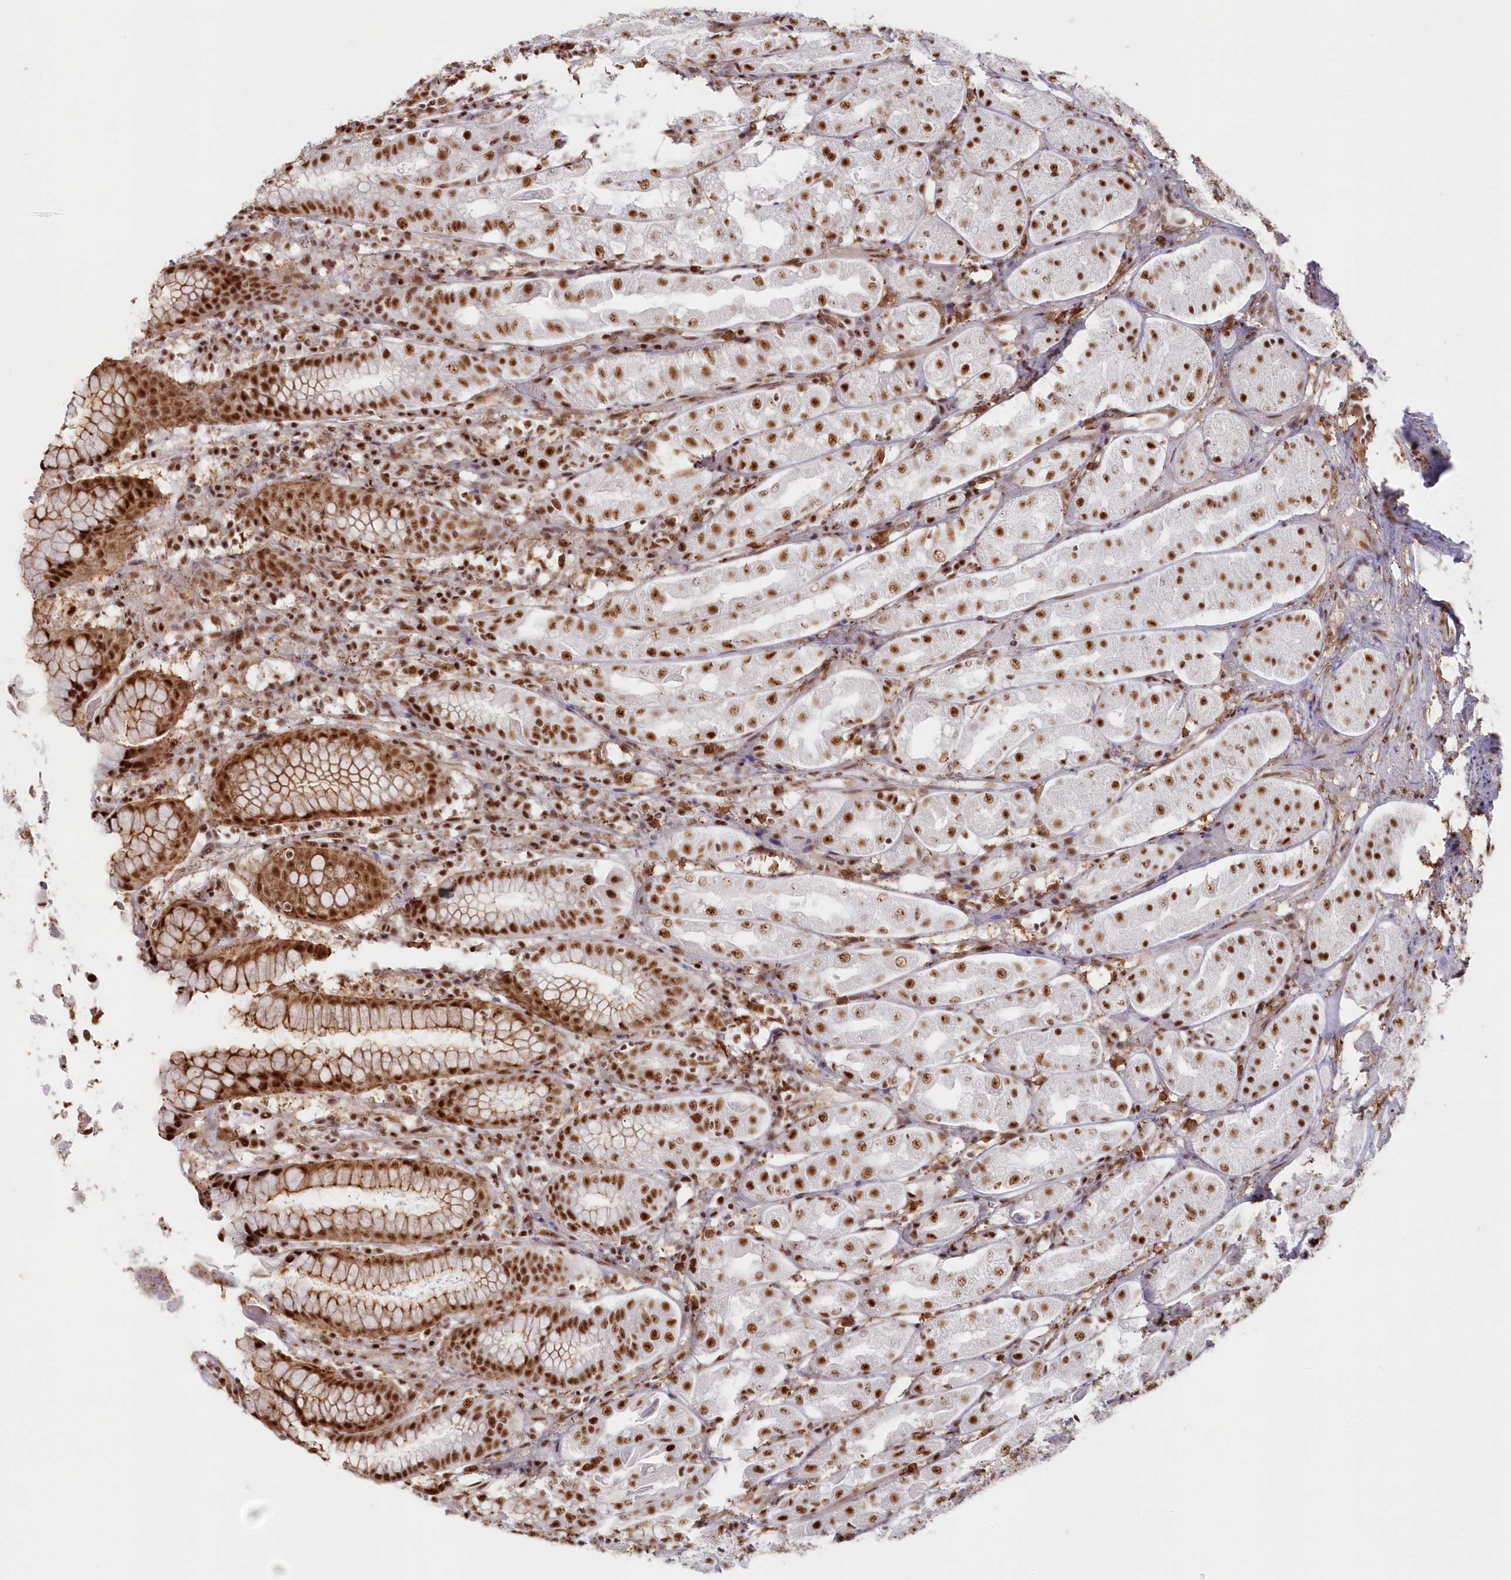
{"staining": {"intensity": "moderate", "quantity": ">75%", "location": "cytoplasmic/membranous,nuclear"}, "tissue": "stomach", "cell_type": "Glandular cells", "image_type": "normal", "snomed": [{"axis": "morphology", "description": "Normal tissue, NOS"}, {"axis": "topography", "description": "Stomach"}, {"axis": "topography", "description": "Stomach, lower"}], "caption": "The immunohistochemical stain shows moderate cytoplasmic/membranous,nuclear staining in glandular cells of normal stomach. Using DAB (brown) and hematoxylin (blue) stains, captured at high magnification using brightfield microscopy.", "gene": "DDX46", "patient": {"sex": "female", "age": 56}}